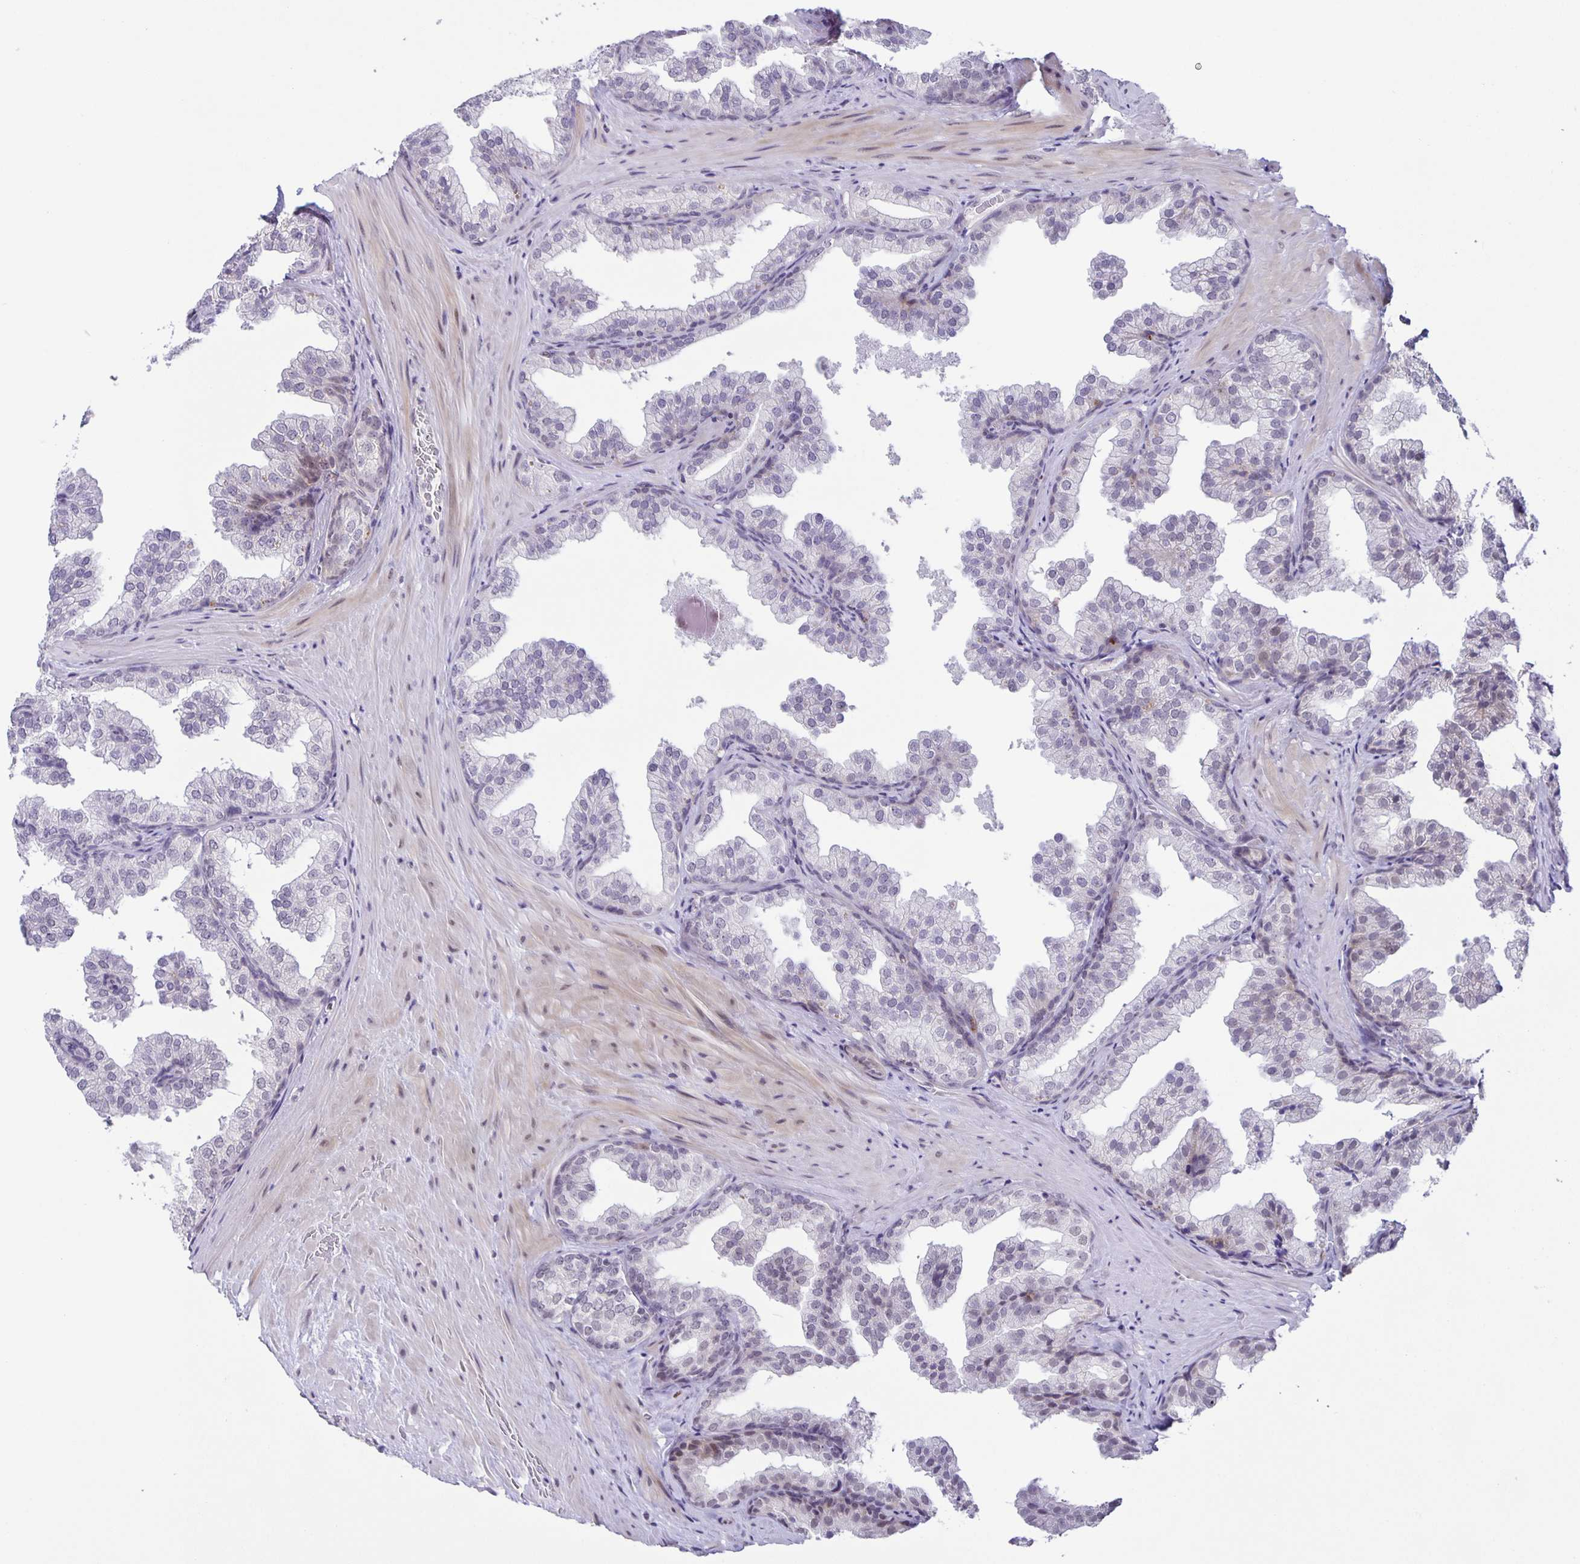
{"staining": {"intensity": "negative", "quantity": "none", "location": "none"}, "tissue": "prostate", "cell_type": "Glandular cells", "image_type": "normal", "snomed": [{"axis": "morphology", "description": "Normal tissue, NOS"}, {"axis": "topography", "description": "Prostate"}], "caption": "Immunohistochemistry (IHC) micrograph of benign human prostate stained for a protein (brown), which demonstrates no staining in glandular cells.", "gene": "PHRF1", "patient": {"sex": "male", "age": 37}}